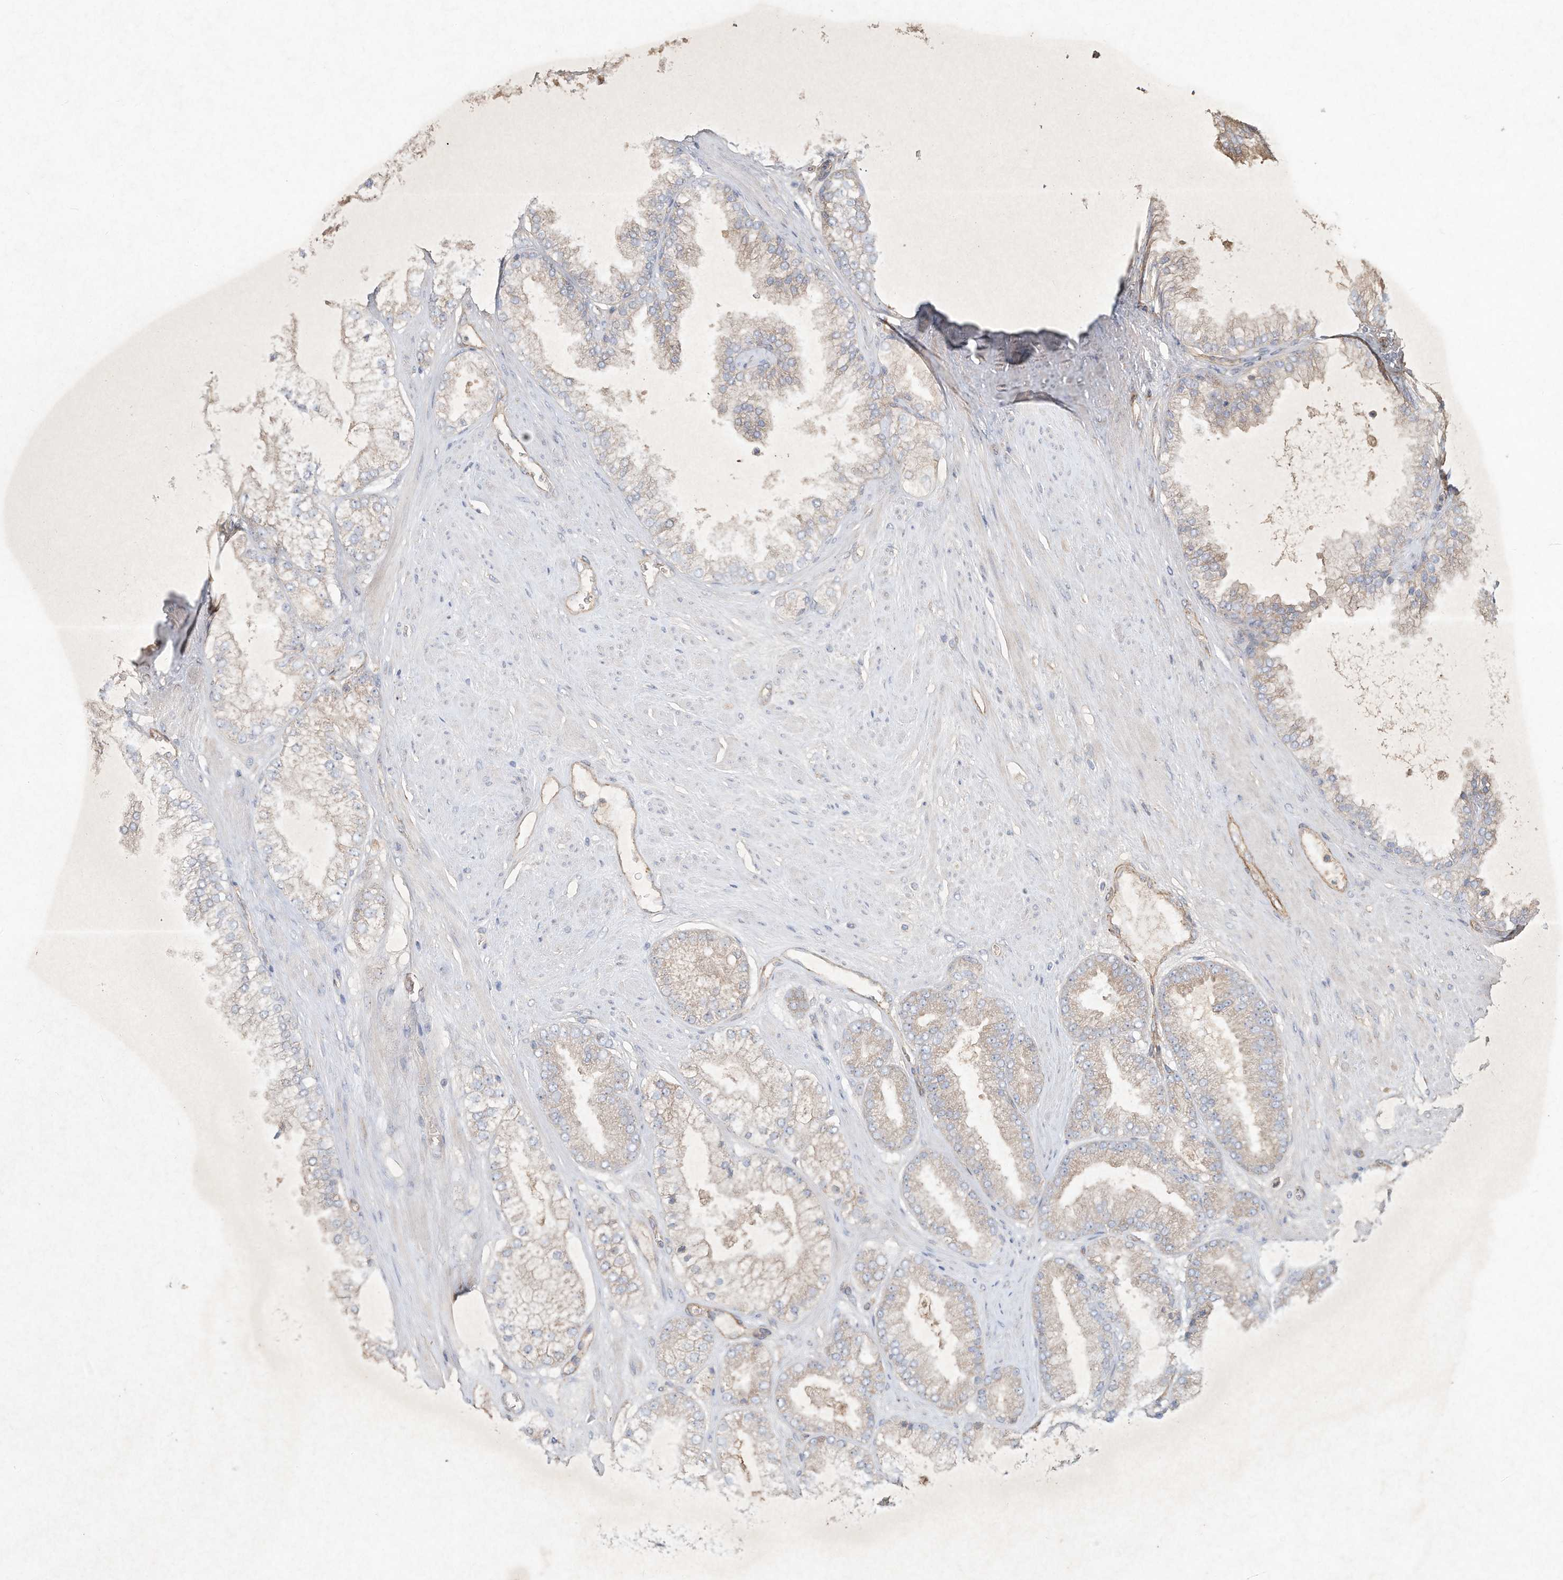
{"staining": {"intensity": "negative", "quantity": "none", "location": "none"}, "tissue": "prostate cancer", "cell_type": "Tumor cells", "image_type": "cancer", "snomed": [{"axis": "morphology", "description": "Adenocarcinoma, High grade"}, {"axis": "topography", "description": "Prostate"}], "caption": "An IHC histopathology image of prostate cancer is shown. There is no staining in tumor cells of prostate cancer. (Stains: DAB immunohistochemistry with hematoxylin counter stain, Microscopy: brightfield microscopy at high magnification).", "gene": "HTR5A", "patient": {"sex": "male", "age": 58}}